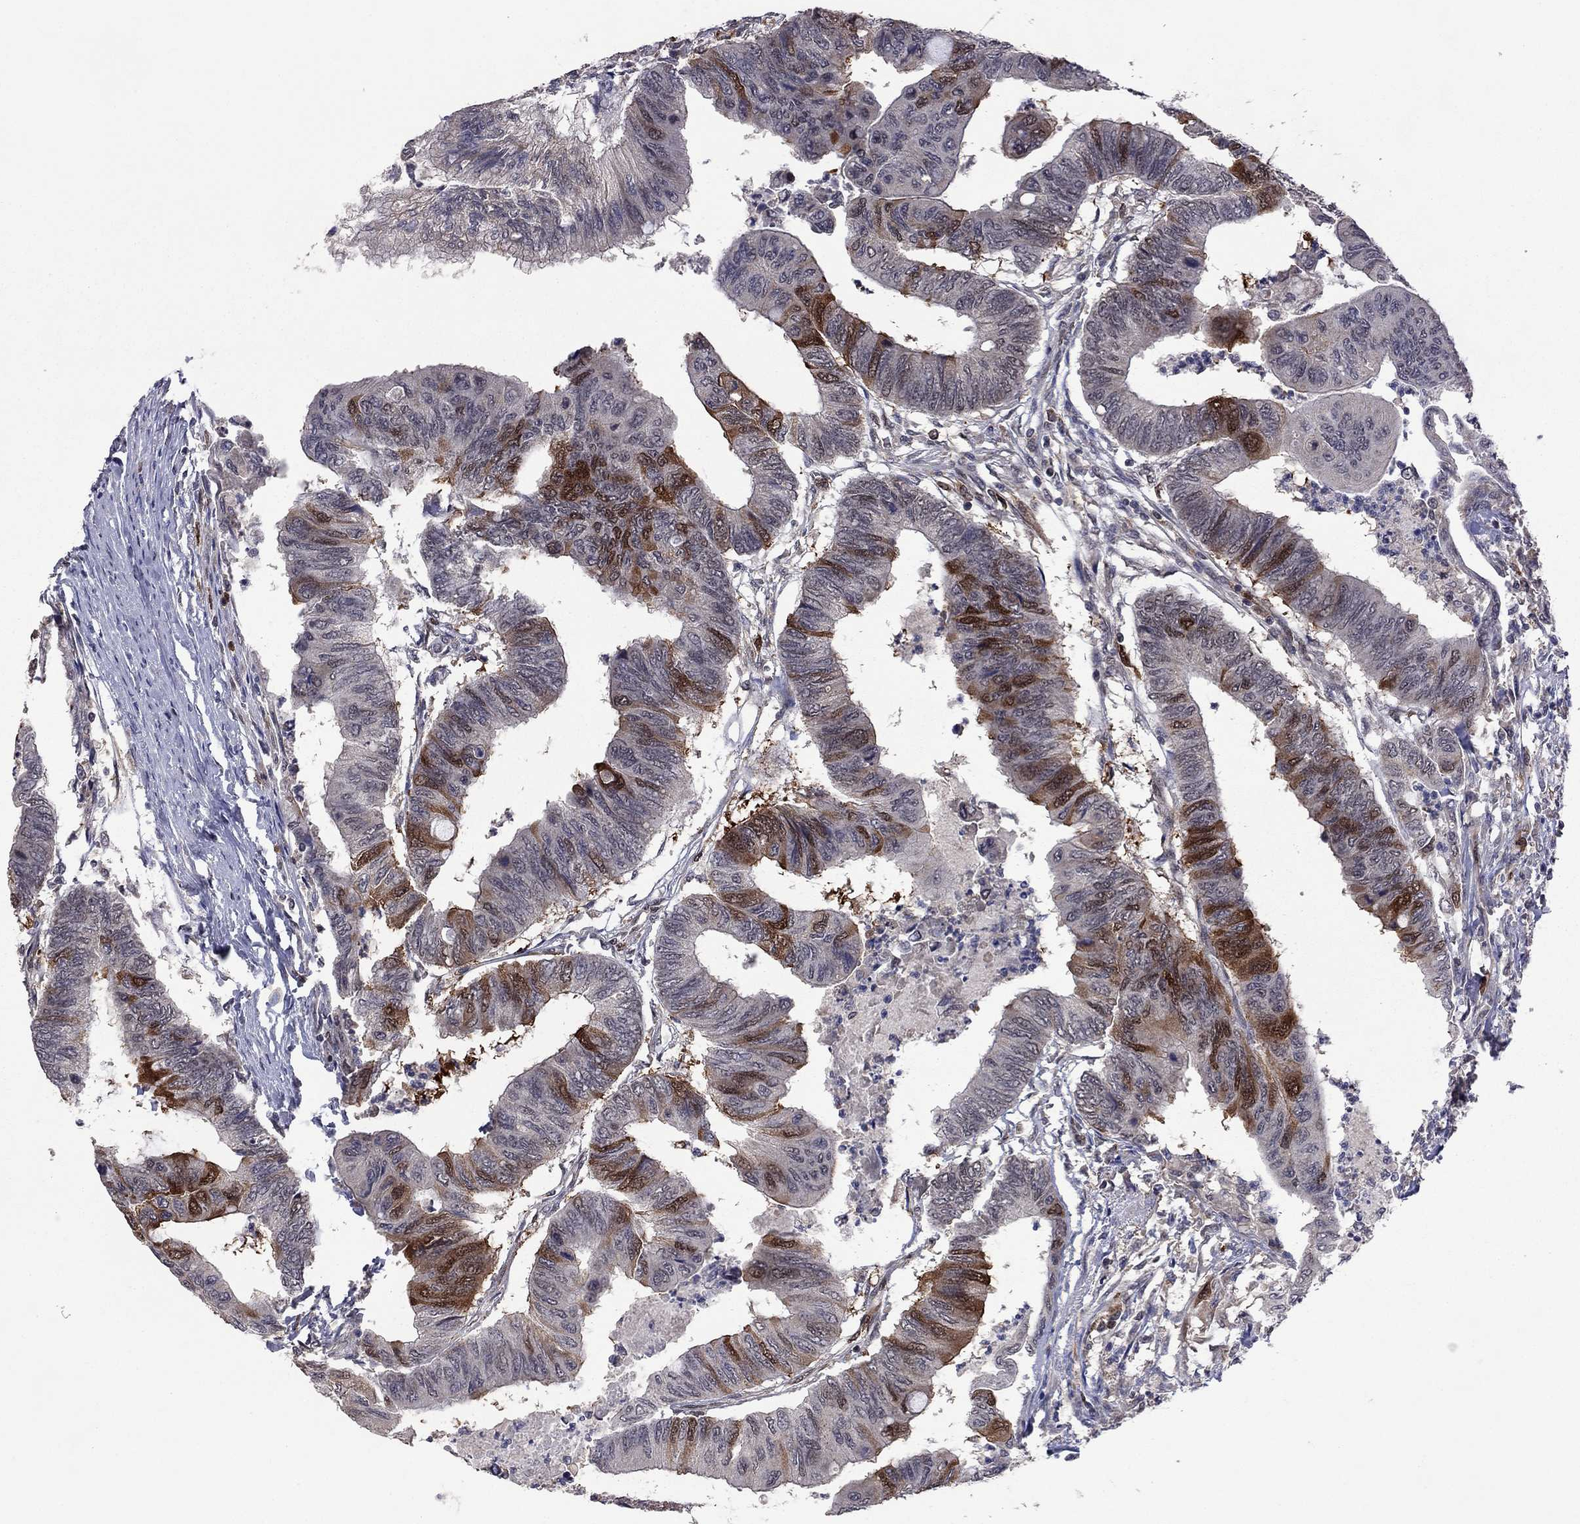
{"staining": {"intensity": "strong", "quantity": "<25%", "location": "cytoplasmic/membranous"}, "tissue": "colorectal cancer", "cell_type": "Tumor cells", "image_type": "cancer", "snomed": [{"axis": "morphology", "description": "Normal tissue, NOS"}, {"axis": "morphology", "description": "Adenocarcinoma, NOS"}, {"axis": "topography", "description": "Rectum"}, {"axis": "topography", "description": "Peripheral nerve tissue"}], "caption": "Tumor cells display medium levels of strong cytoplasmic/membranous positivity in approximately <25% of cells in colorectal adenocarcinoma.", "gene": "GPAA1", "patient": {"sex": "male", "age": 92}}